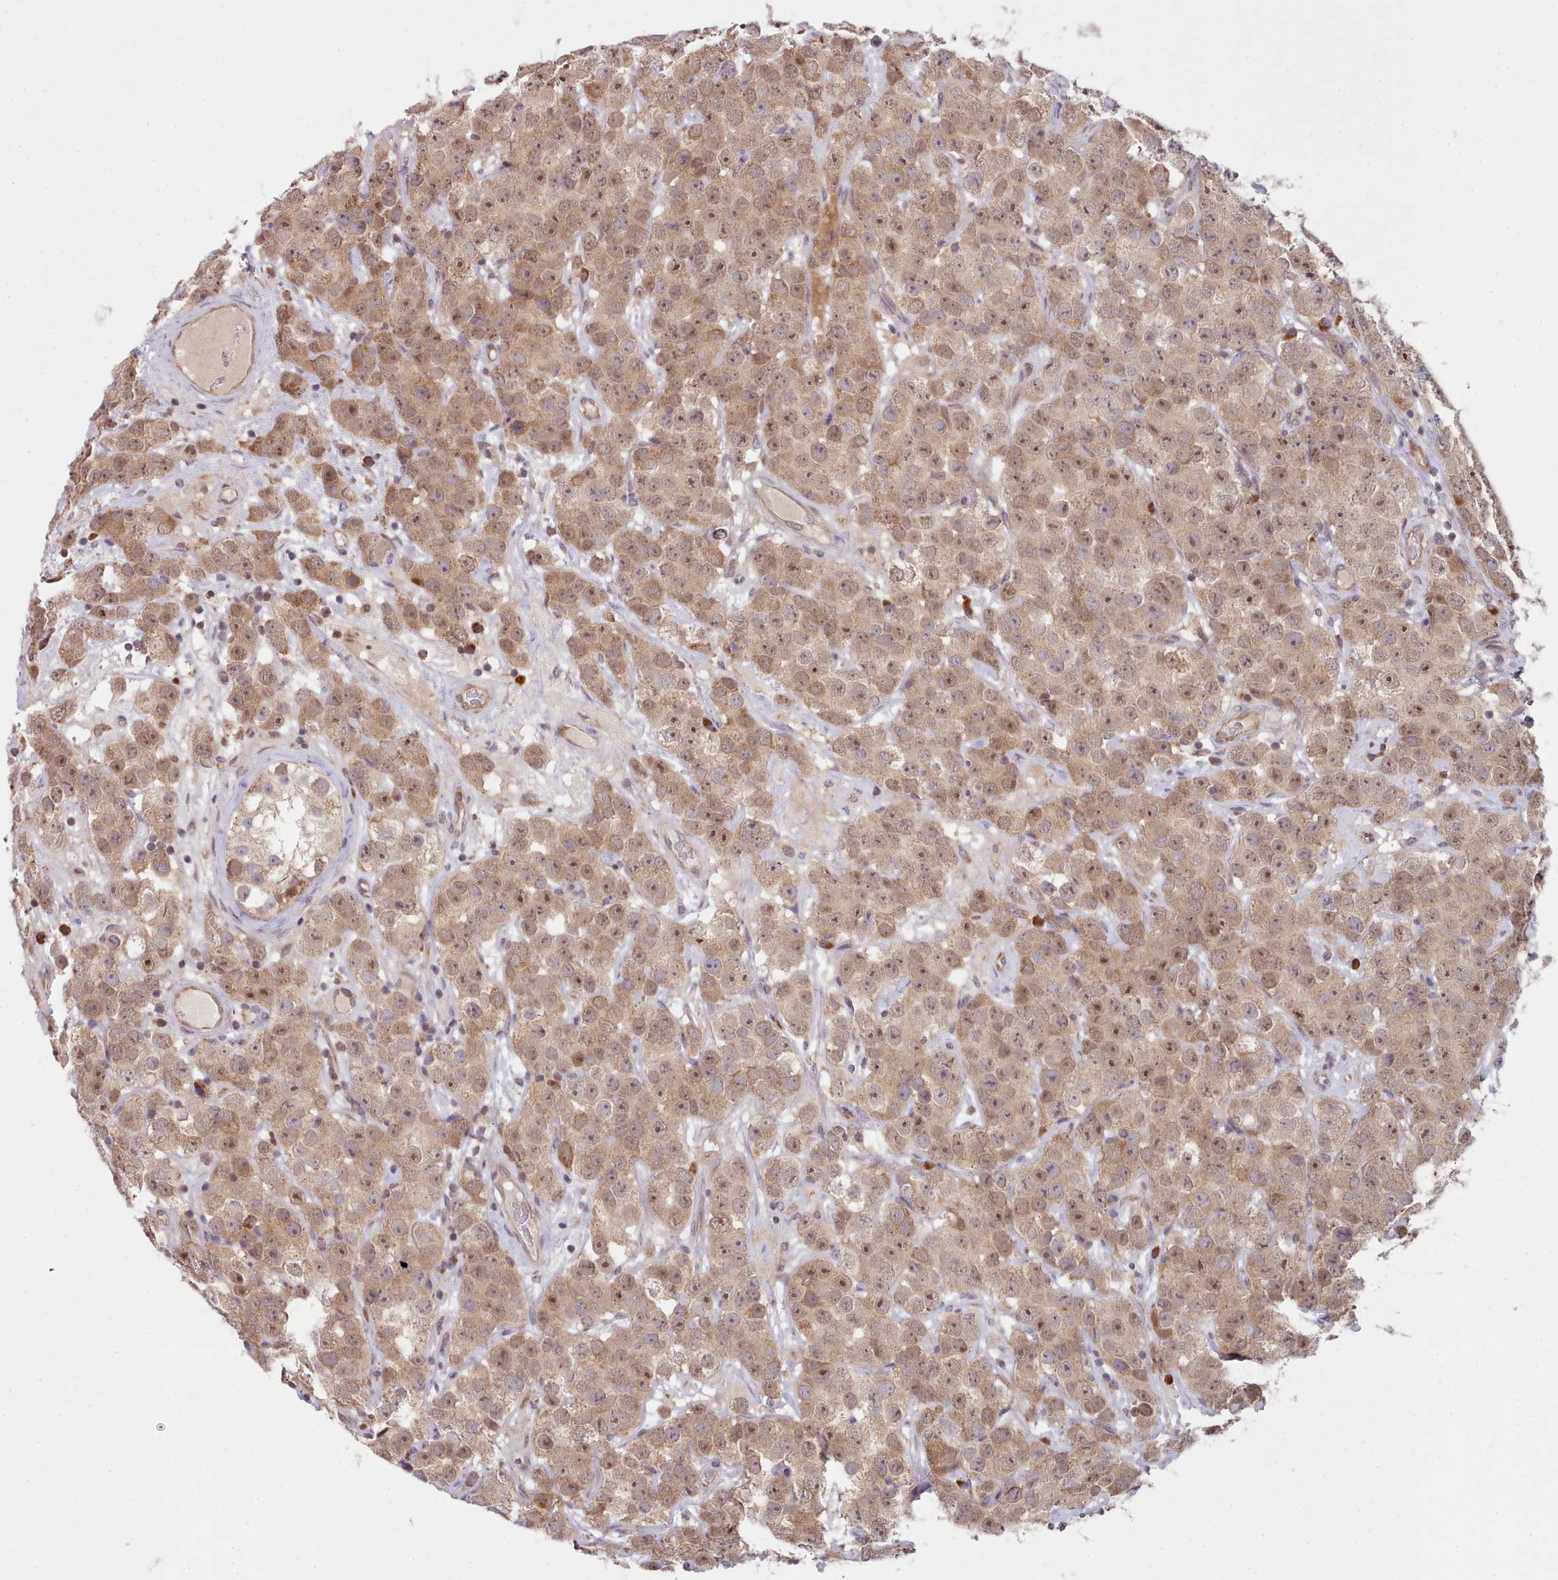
{"staining": {"intensity": "moderate", "quantity": ">75%", "location": "cytoplasmic/membranous,nuclear"}, "tissue": "testis cancer", "cell_type": "Tumor cells", "image_type": "cancer", "snomed": [{"axis": "morphology", "description": "Seminoma, NOS"}, {"axis": "topography", "description": "Testis"}], "caption": "Testis seminoma stained with a protein marker displays moderate staining in tumor cells.", "gene": "TRIM26", "patient": {"sex": "male", "age": 28}}